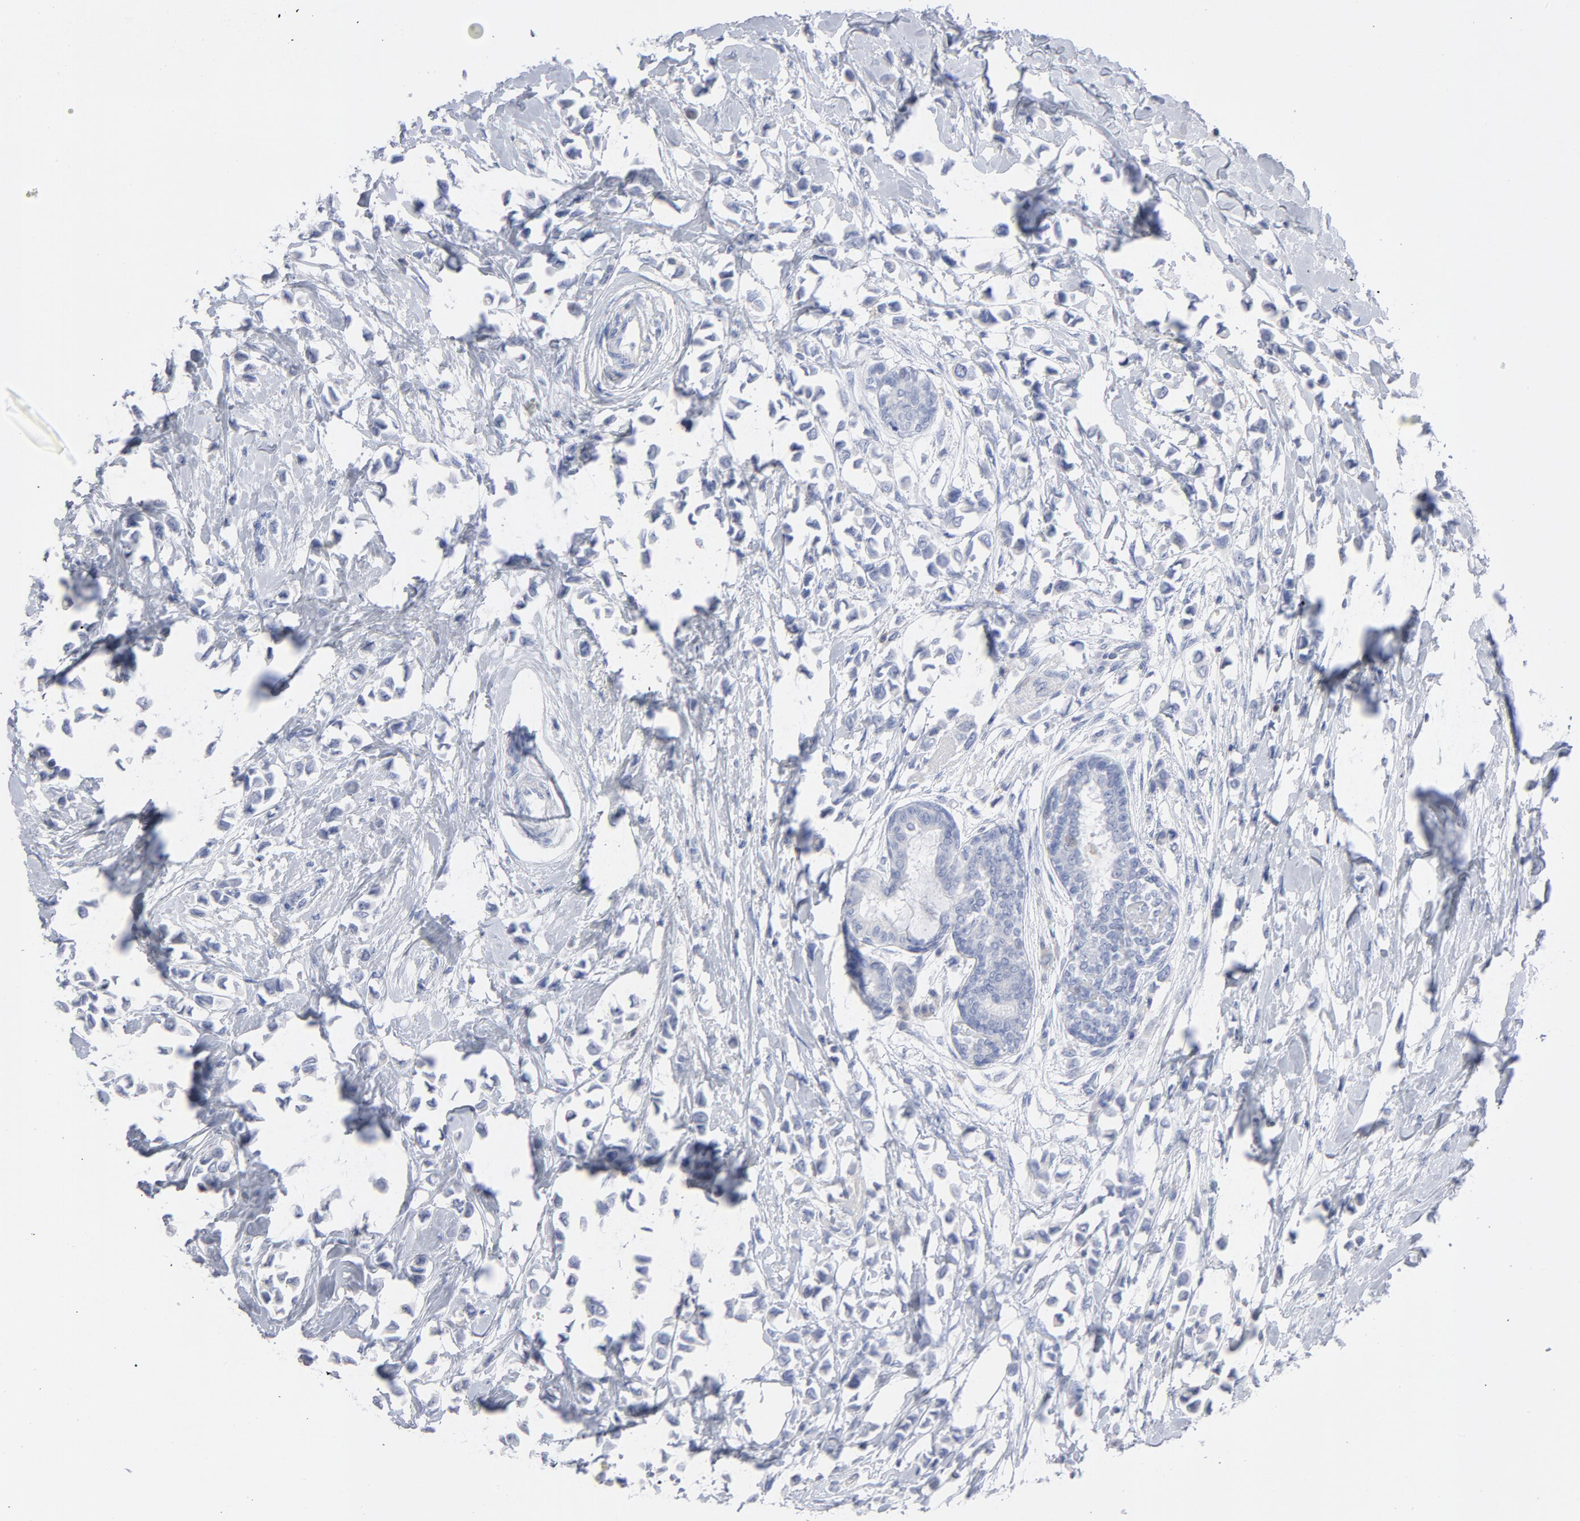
{"staining": {"intensity": "negative", "quantity": "none", "location": "none"}, "tissue": "breast cancer", "cell_type": "Tumor cells", "image_type": "cancer", "snomed": [{"axis": "morphology", "description": "Lobular carcinoma"}, {"axis": "topography", "description": "Breast"}], "caption": "Immunohistochemistry (IHC) of human breast cancer reveals no staining in tumor cells.", "gene": "P2RY8", "patient": {"sex": "female", "age": 51}}